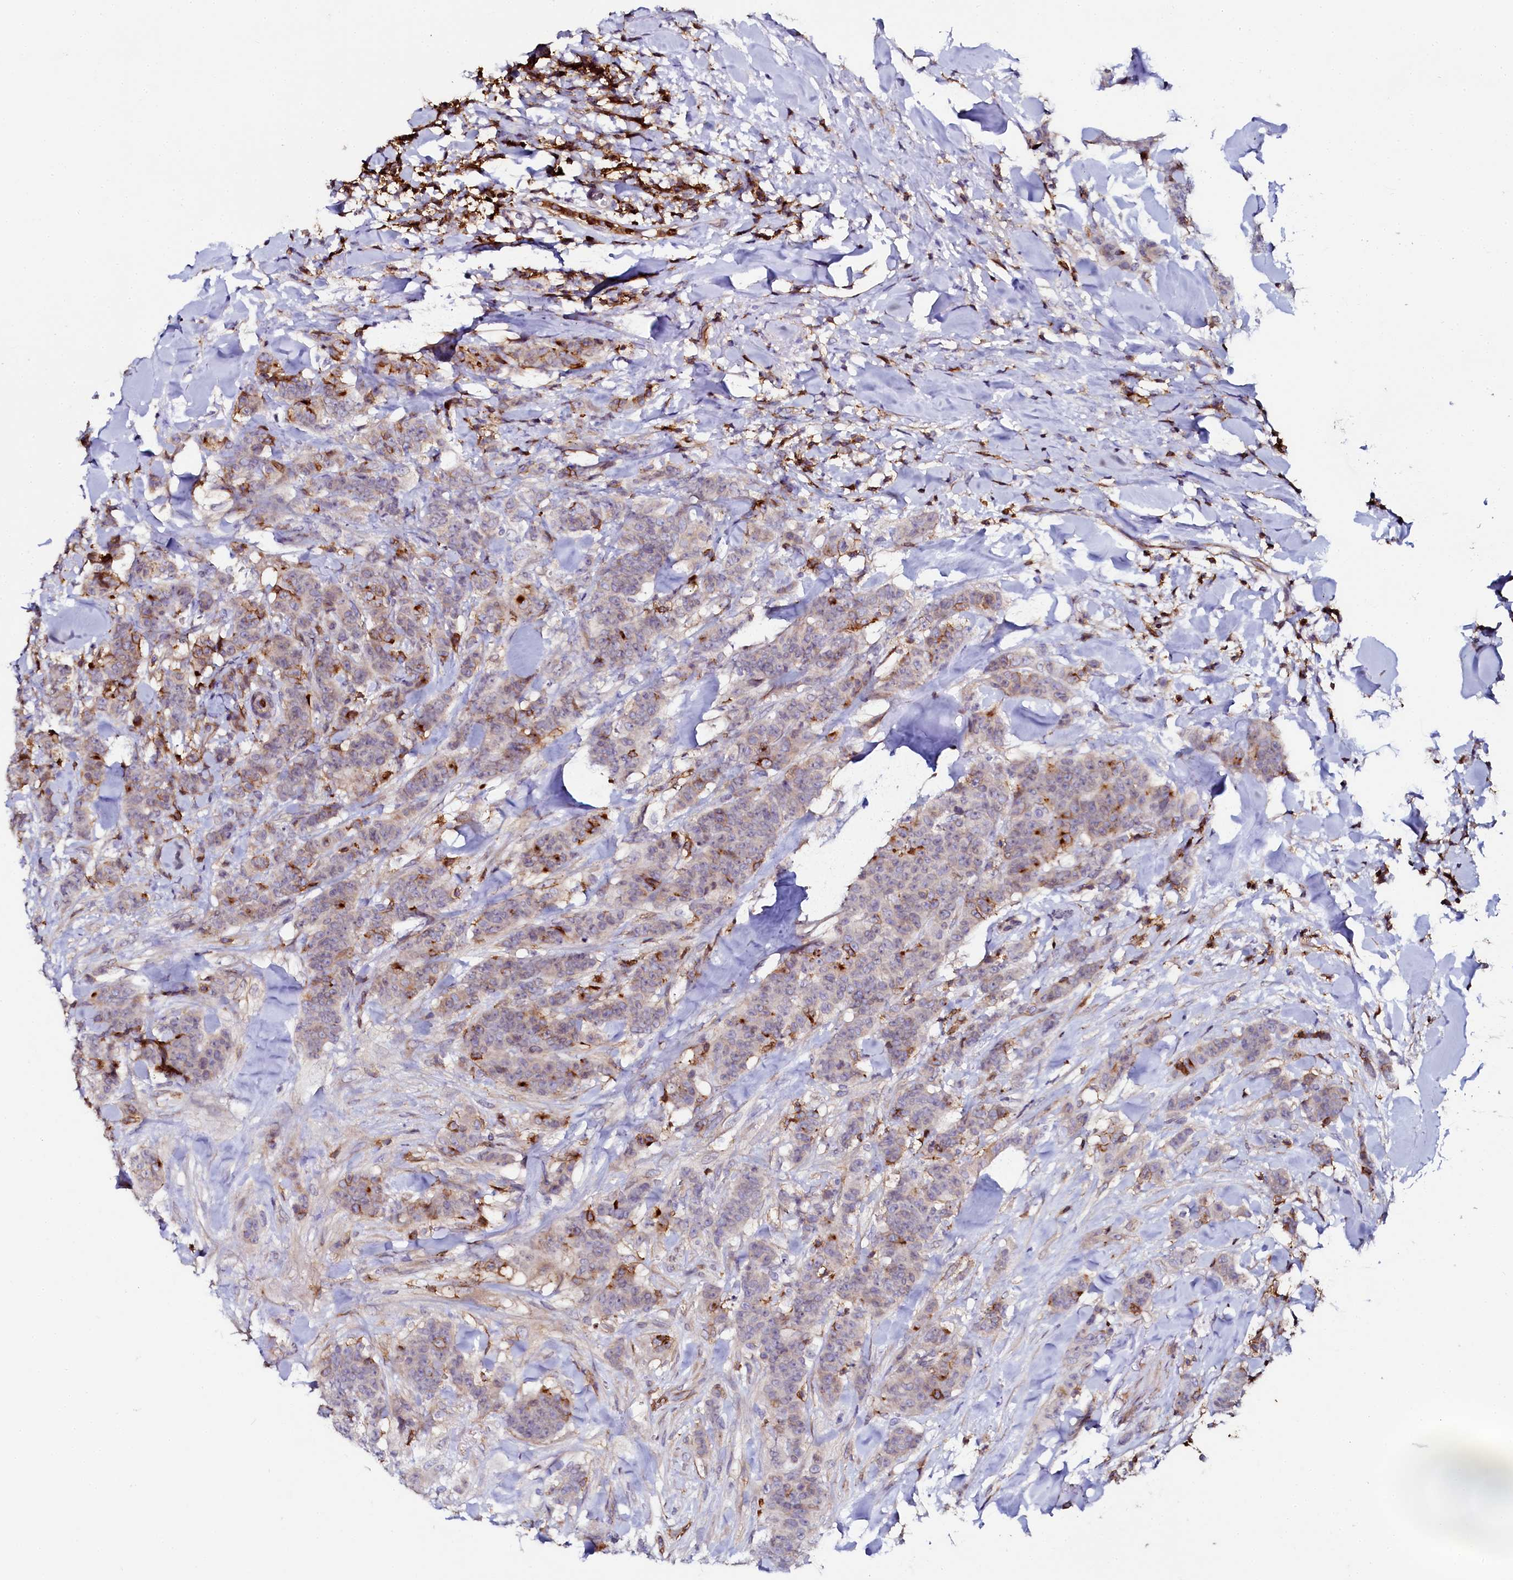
{"staining": {"intensity": "moderate", "quantity": "<25%", "location": "cytoplasmic/membranous"}, "tissue": "breast cancer", "cell_type": "Tumor cells", "image_type": "cancer", "snomed": [{"axis": "morphology", "description": "Duct carcinoma"}, {"axis": "topography", "description": "Breast"}], "caption": "Moderate cytoplasmic/membranous staining for a protein is identified in approximately <25% of tumor cells of breast cancer using immunohistochemistry (IHC).", "gene": "AAAS", "patient": {"sex": "female", "age": 40}}